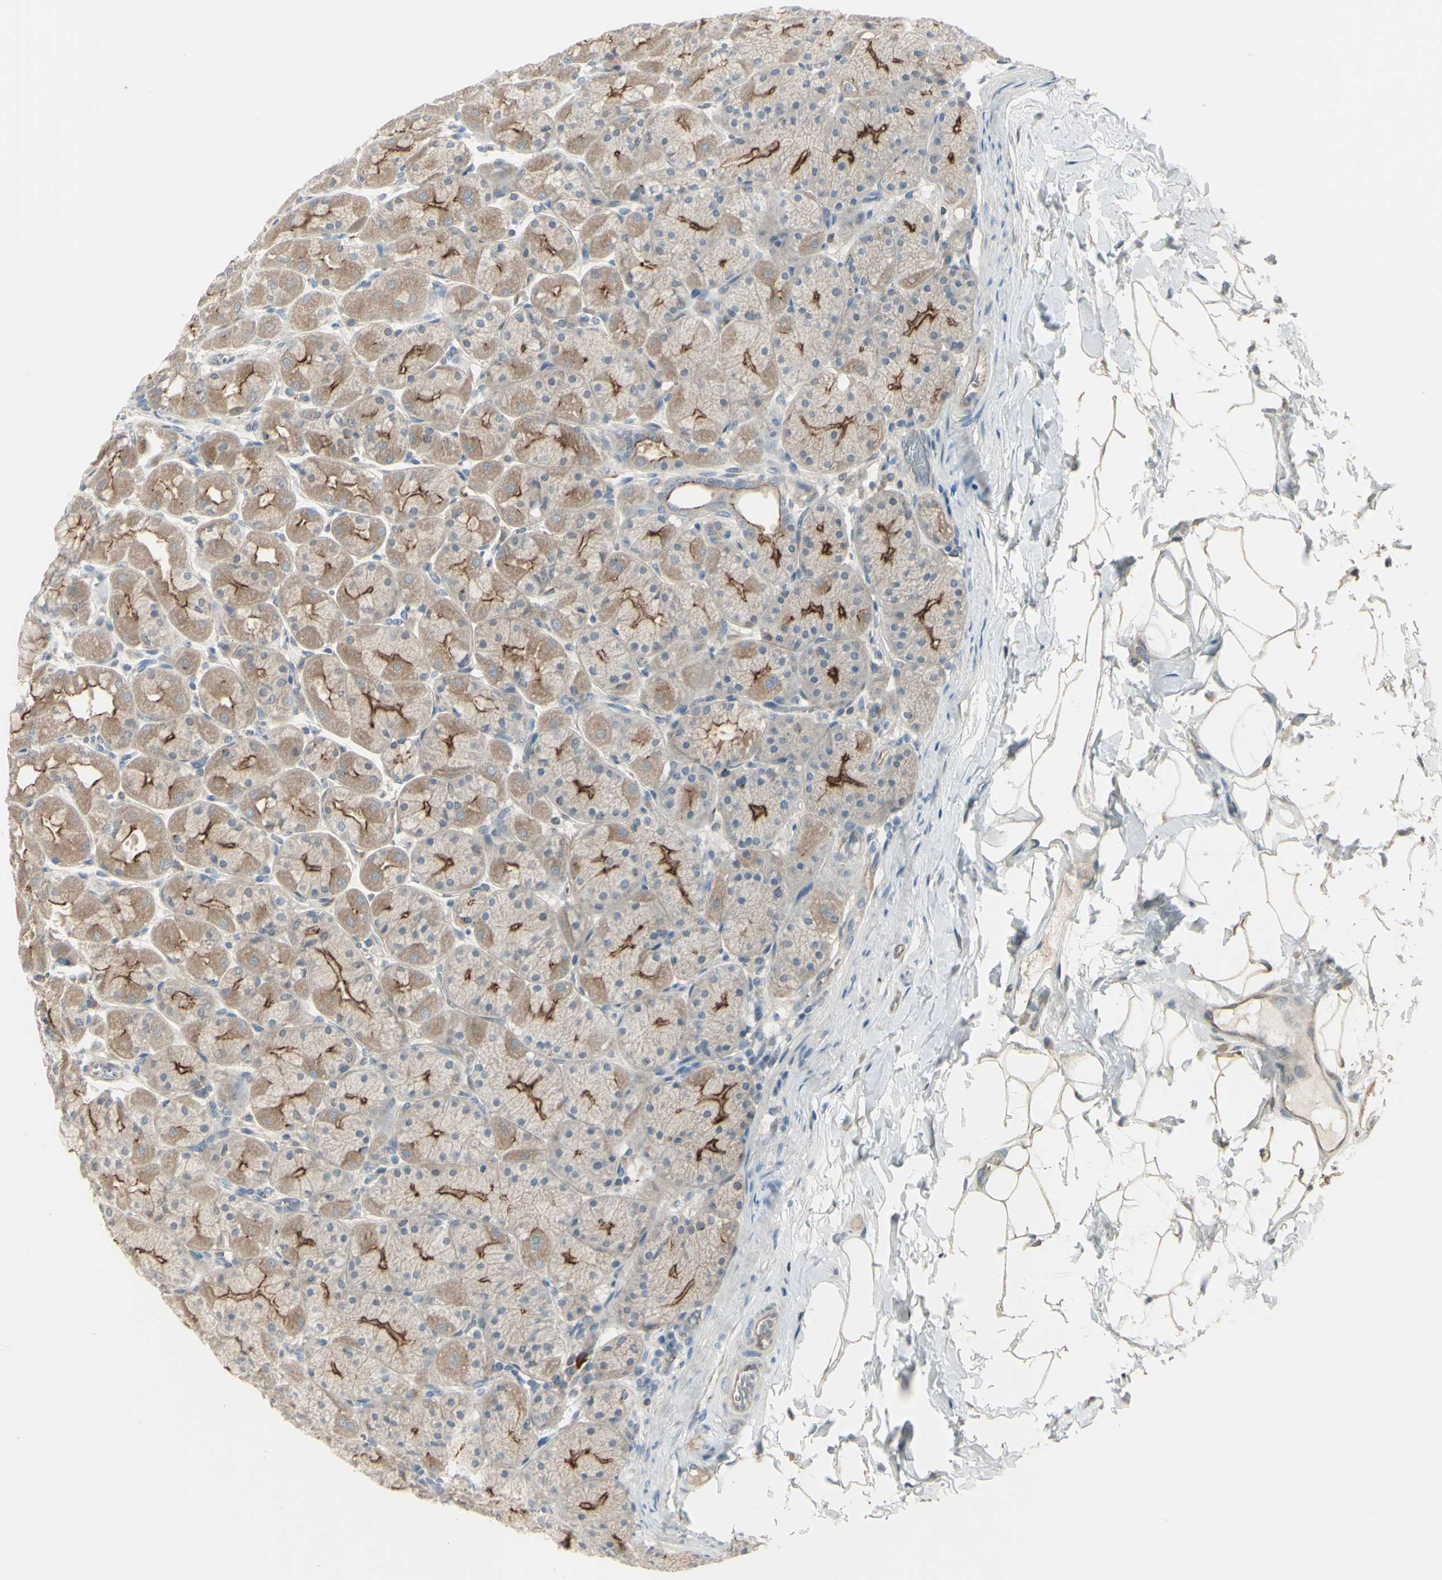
{"staining": {"intensity": "moderate", "quantity": ">75%", "location": "cytoplasmic/membranous"}, "tissue": "stomach", "cell_type": "Glandular cells", "image_type": "normal", "snomed": [{"axis": "morphology", "description": "Normal tissue, NOS"}, {"axis": "topography", "description": "Stomach, upper"}], "caption": "Protein staining by immunohistochemistry shows moderate cytoplasmic/membranous positivity in about >75% of glandular cells in benign stomach.", "gene": "LMTK2", "patient": {"sex": "female", "age": 56}}